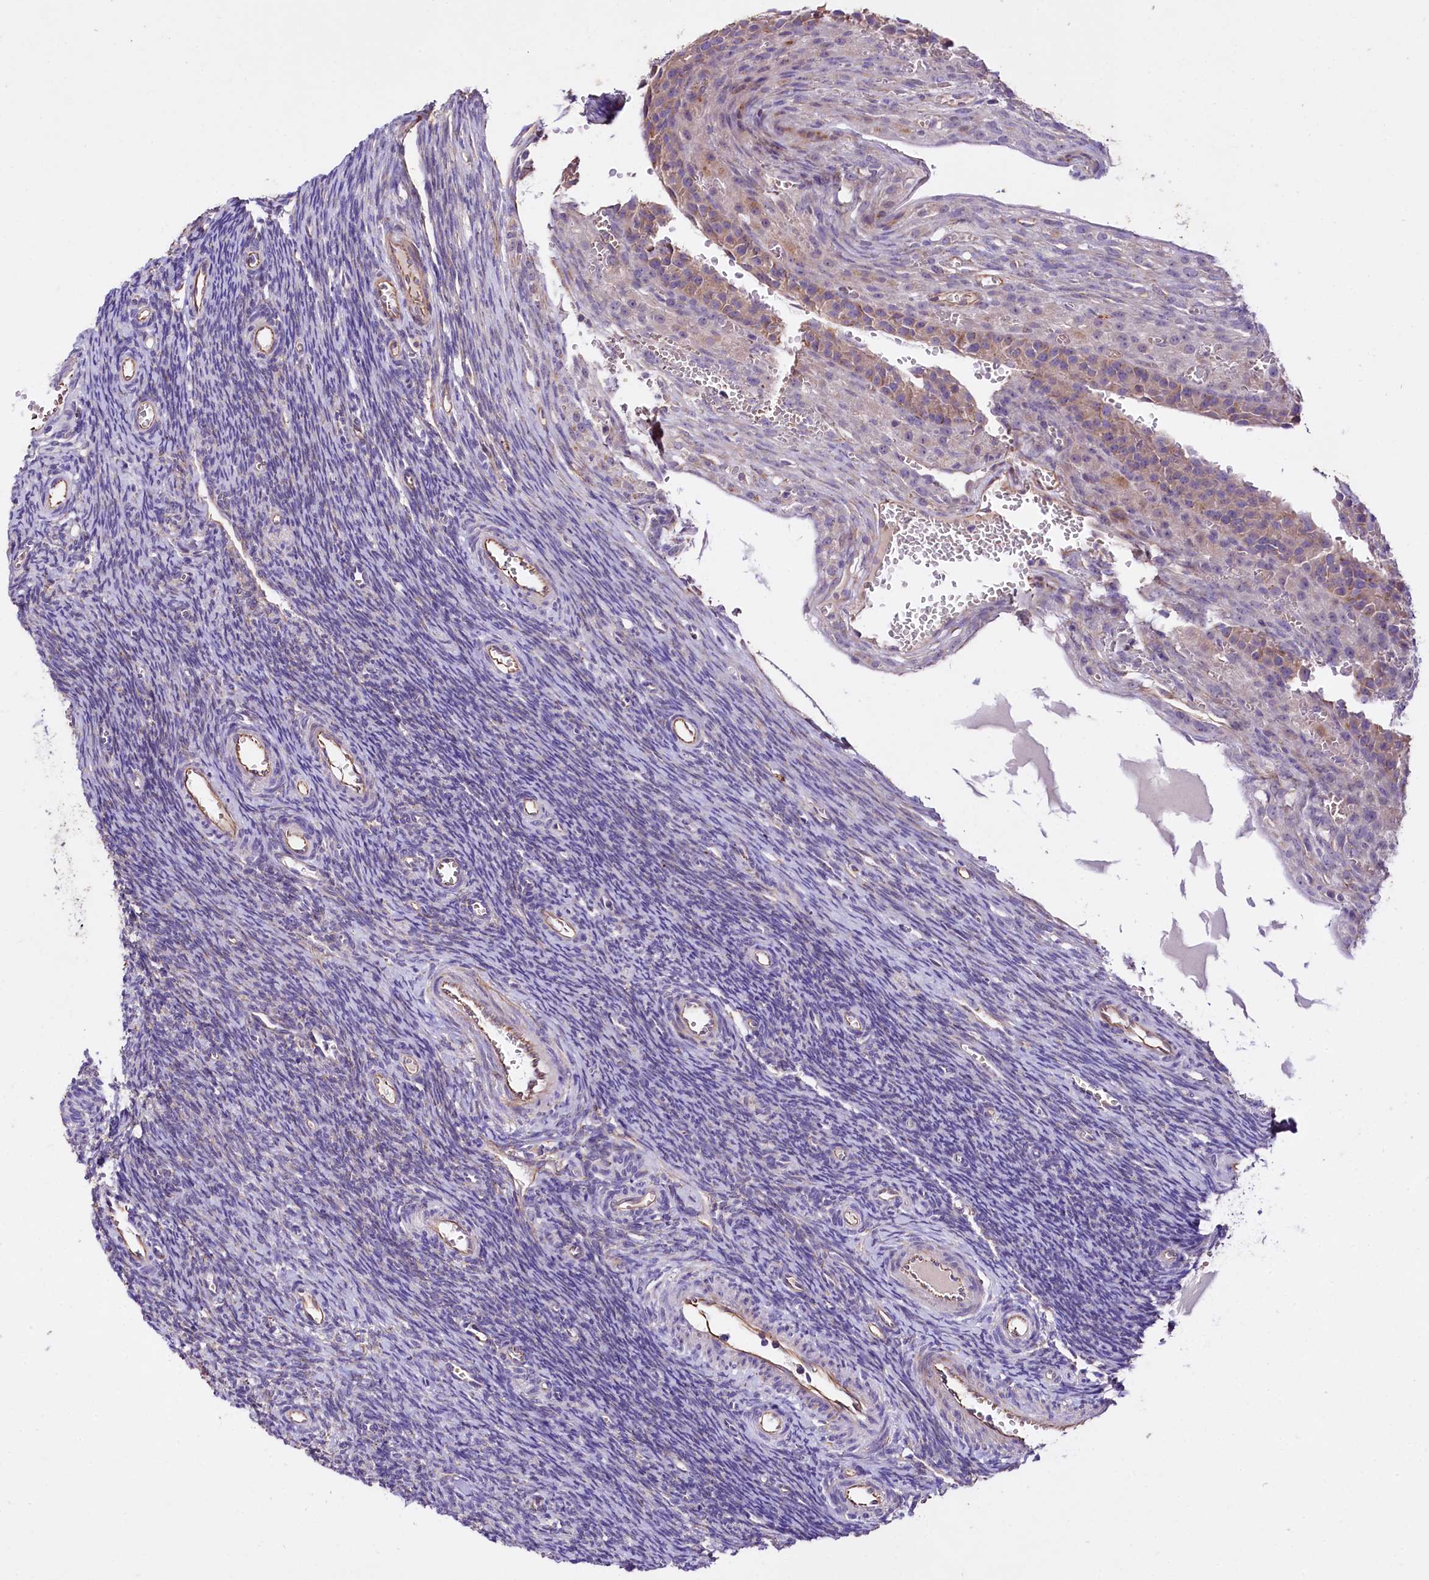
{"staining": {"intensity": "negative", "quantity": "none", "location": "none"}, "tissue": "ovary", "cell_type": "Ovarian stroma cells", "image_type": "normal", "snomed": [{"axis": "morphology", "description": "Normal tissue, NOS"}, {"axis": "topography", "description": "Ovary"}], "caption": "A high-resolution micrograph shows immunohistochemistry (IHC) staining of benign ovary, which exhibits no significant expression in ovarian stroma cells.", "gene": "SLC7A1", "patient": {"sex": "female", "age": 39}}